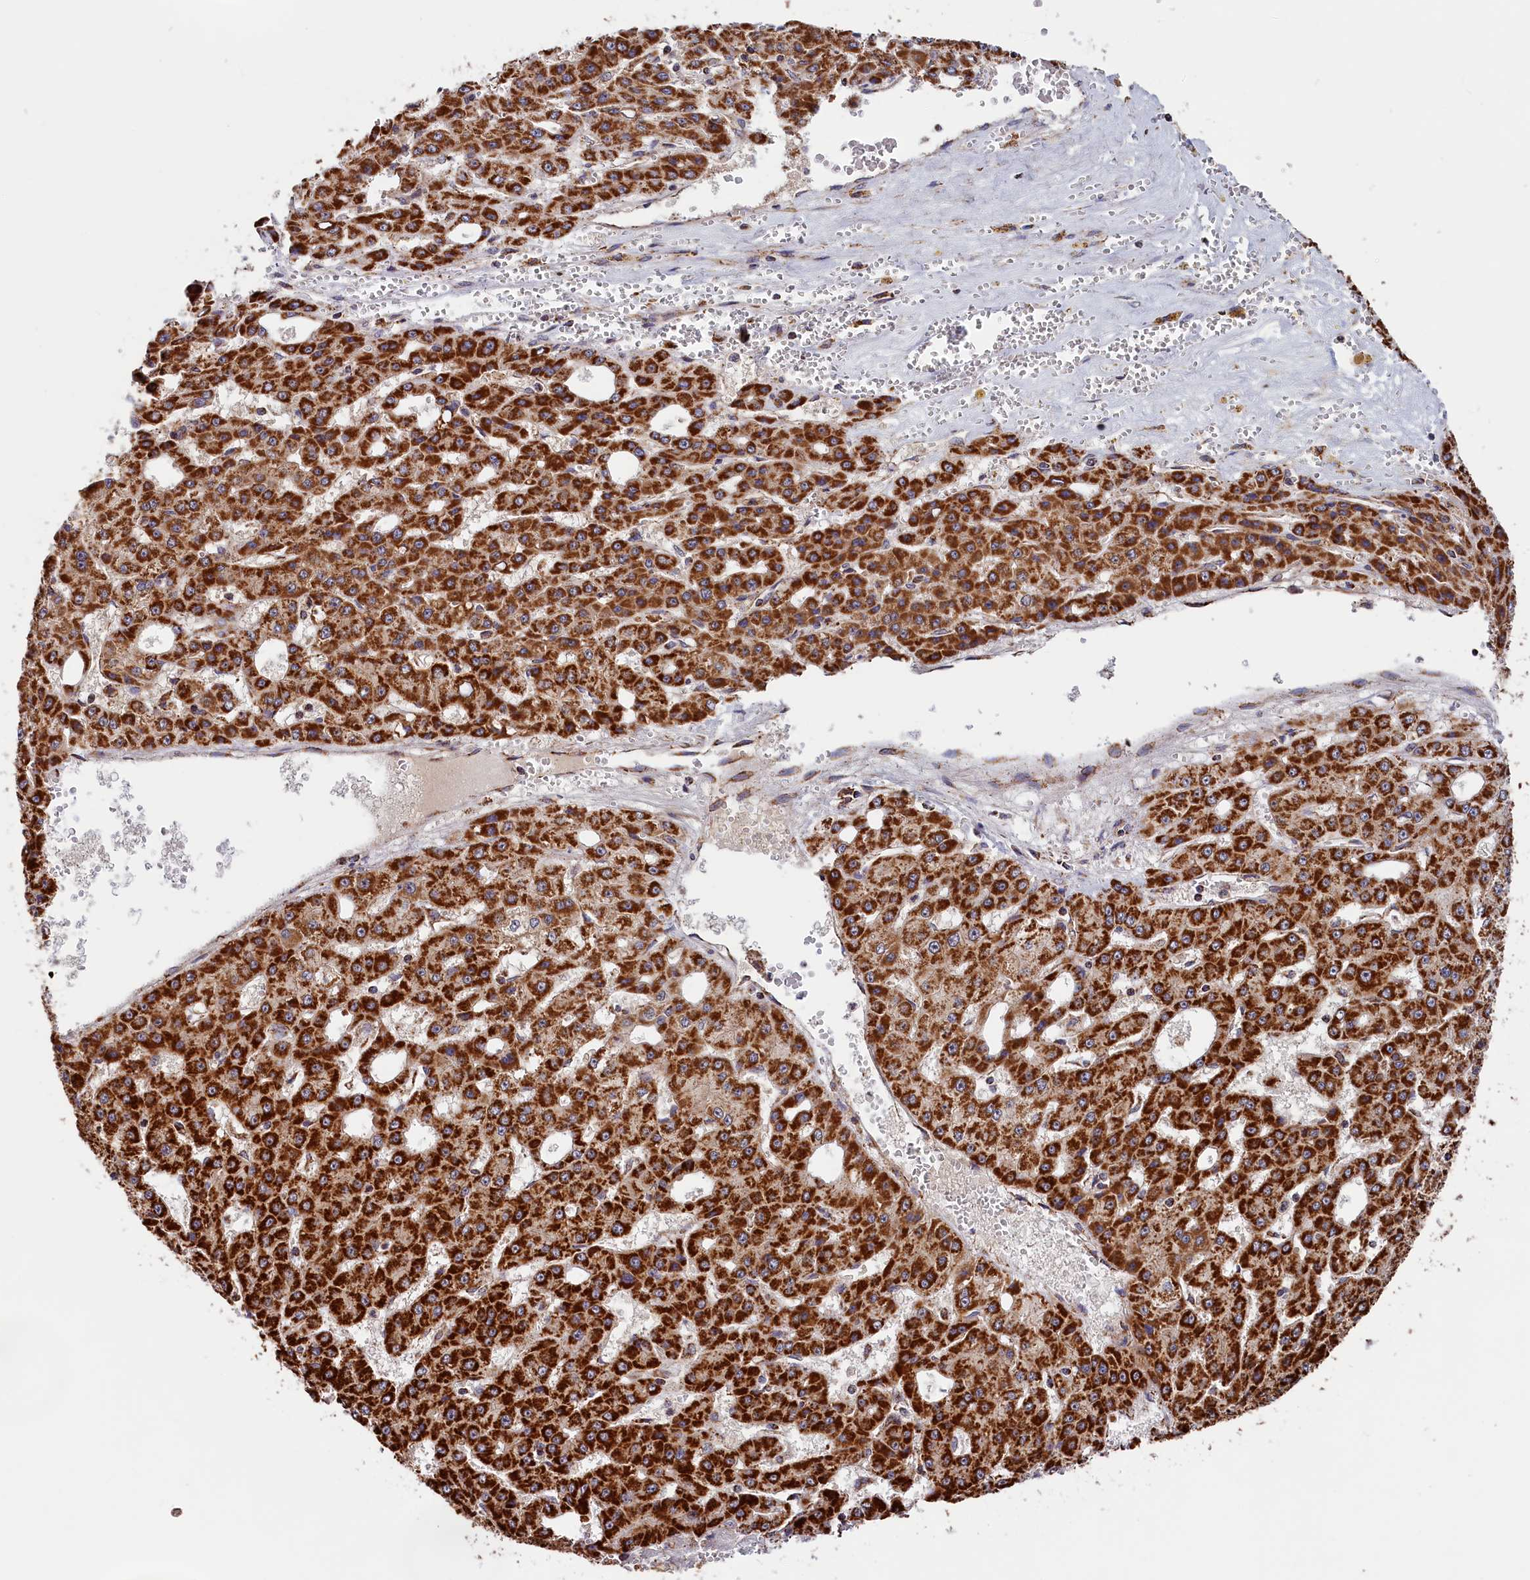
{"staining": {"intensity": "strong", "quantity": ">75%", "location": "cytoplasmic/membranous"}, "tissue": "liver cancer", "cell_type": "Tumor cells", "image_type": "cancer", "snomed": [{"axis": "morphology", "description": "Carcinoma, Hepatocellular, NOS"}, {"axis": "topography", "description": "Liver"}], "caption": "IHC (DAB (3,3'-diaminobenzidine)) staining of liver hepatocellular carcinoma demonstrates strong cytoplasmic/membranous protein staining in about >75% of tumor cells.", "gene": "MACROD1", "patient": {"sex": "male", "age": 47}}